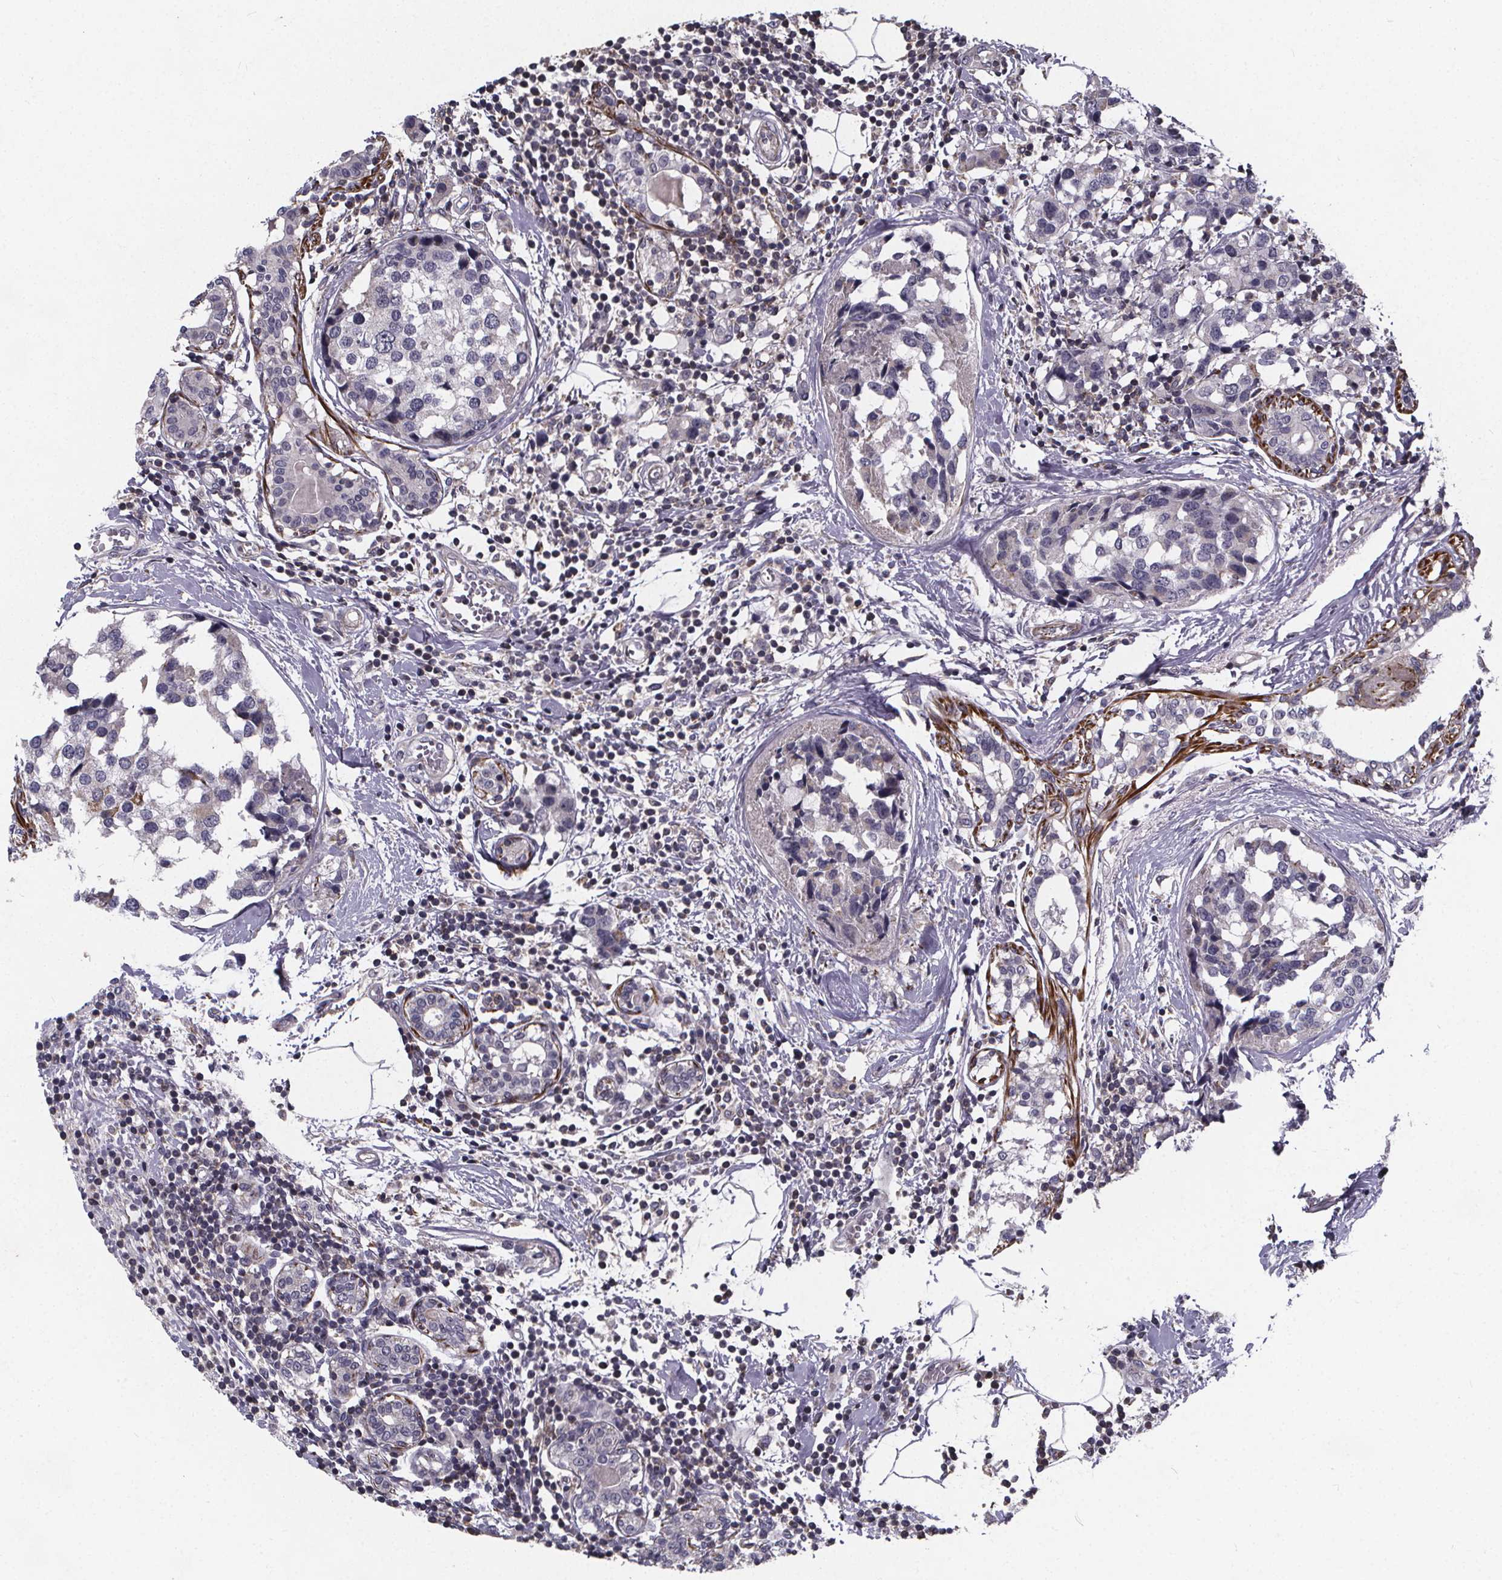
{"staining": {"intensity": "negative", "quantity": "none", "location": "none"}, "tissue": "breast cancer", "cell_type": "Tumor cells", "image_type": "cancer", "snomed": [{"axis": "morphology", "description": "Lobular carcinoma"}, {"axis": "topography", "description": "Breast"}], "caption": "A histopathology image of breast cancer (lobular carcinoma) stained for a protein reveals no brown staining in tumor cells.", "gene": "FBXW2", "patient": {"sex": "female", "age": 59}}